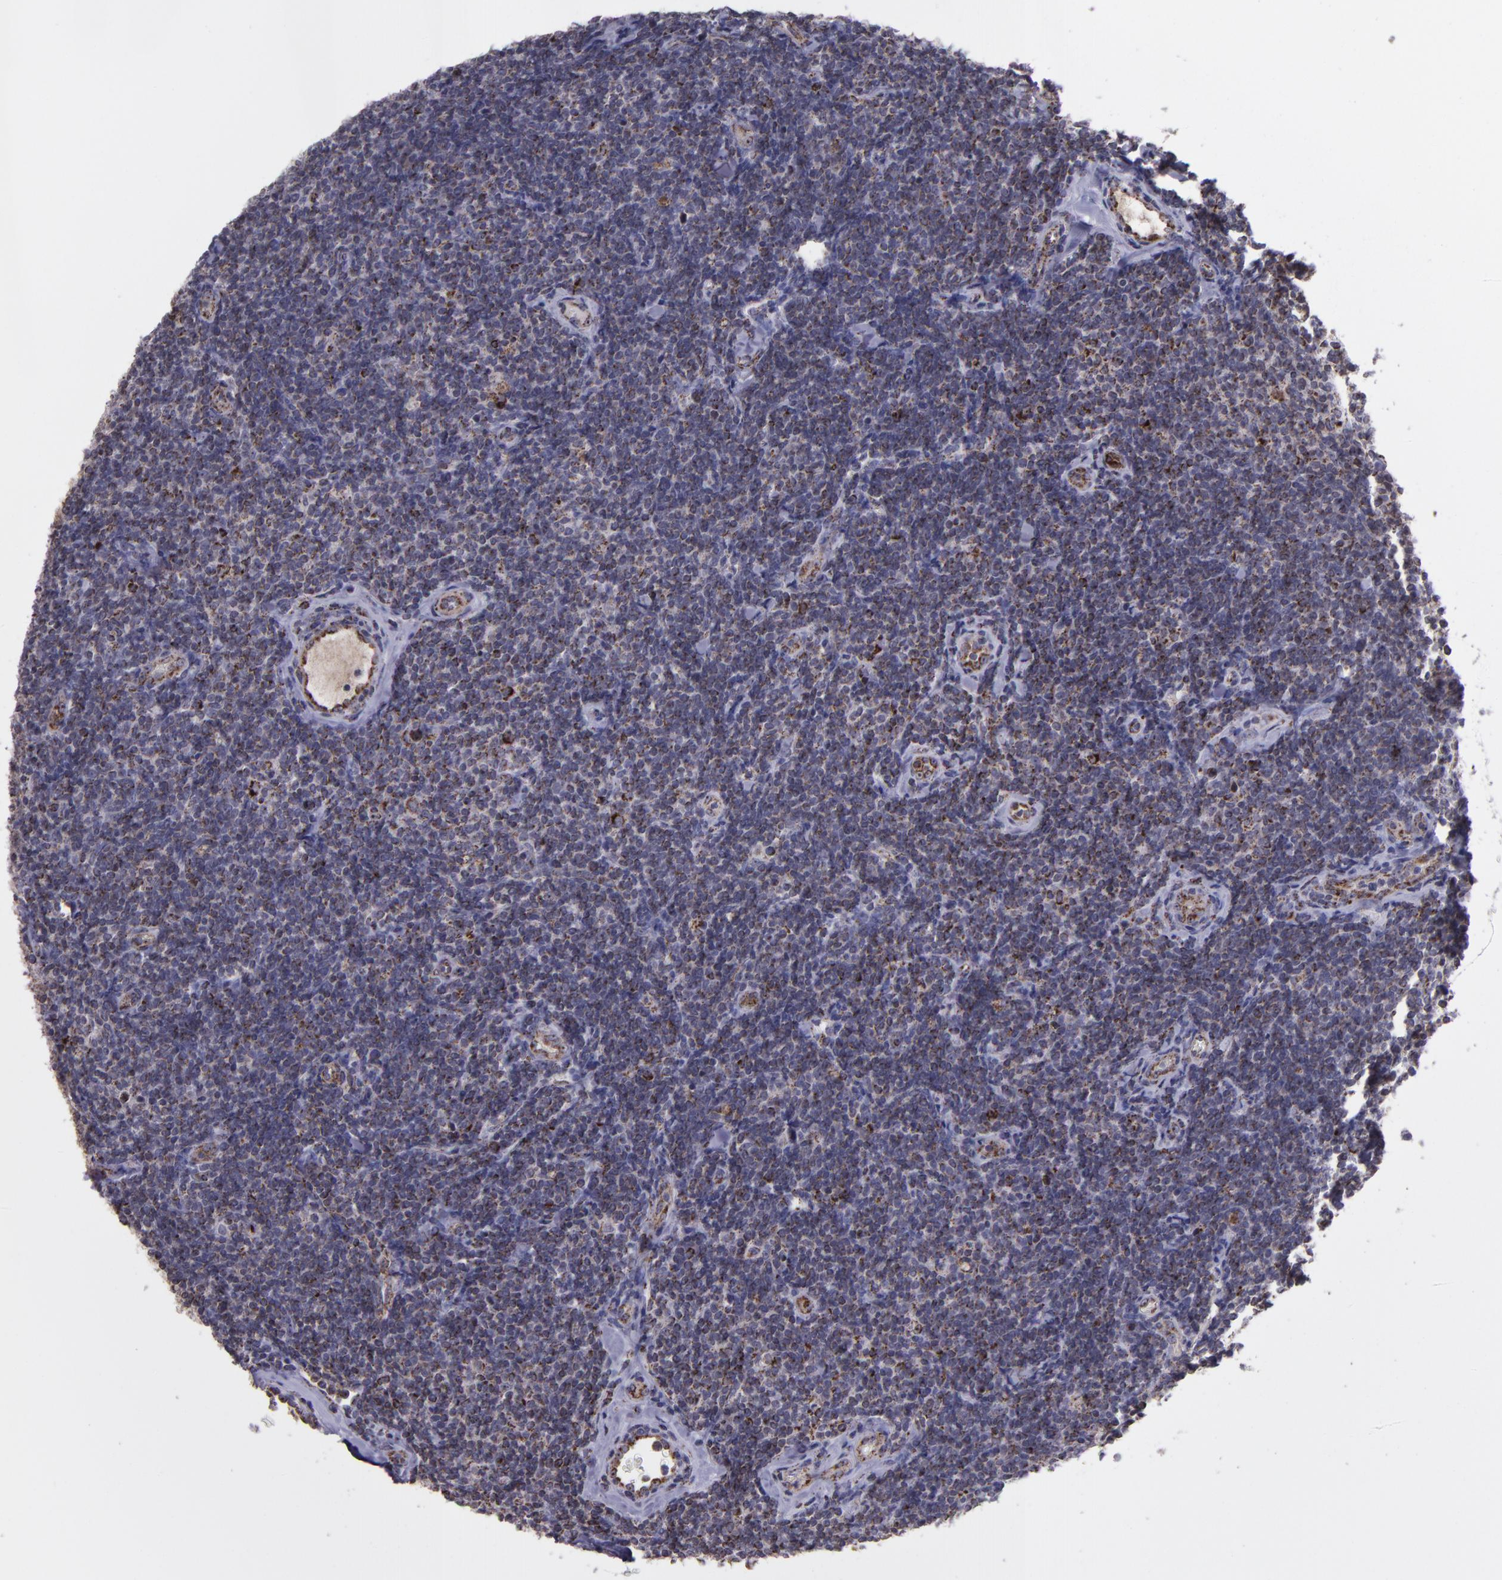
{"staining": {"intensity": "moderate", "quantity": "<25%", "location": "cytoplasmic/membranous"}, "tissue": "lymphoma", "cell_type": "Tumor cells", "image_type": "cancer", "snomed": [{"axis": "morphology", "description": "Malignant lymphoma, non-Hodgkin's type, Low grade"}, {"axis": "topography", "description": "Lymph node"}], "caption": "Human lymphoma stained with a protein marker reveals moderate staining in tumor cells.", "gene": "LONP1", "patient": {"sex": "female", "age": 56}}